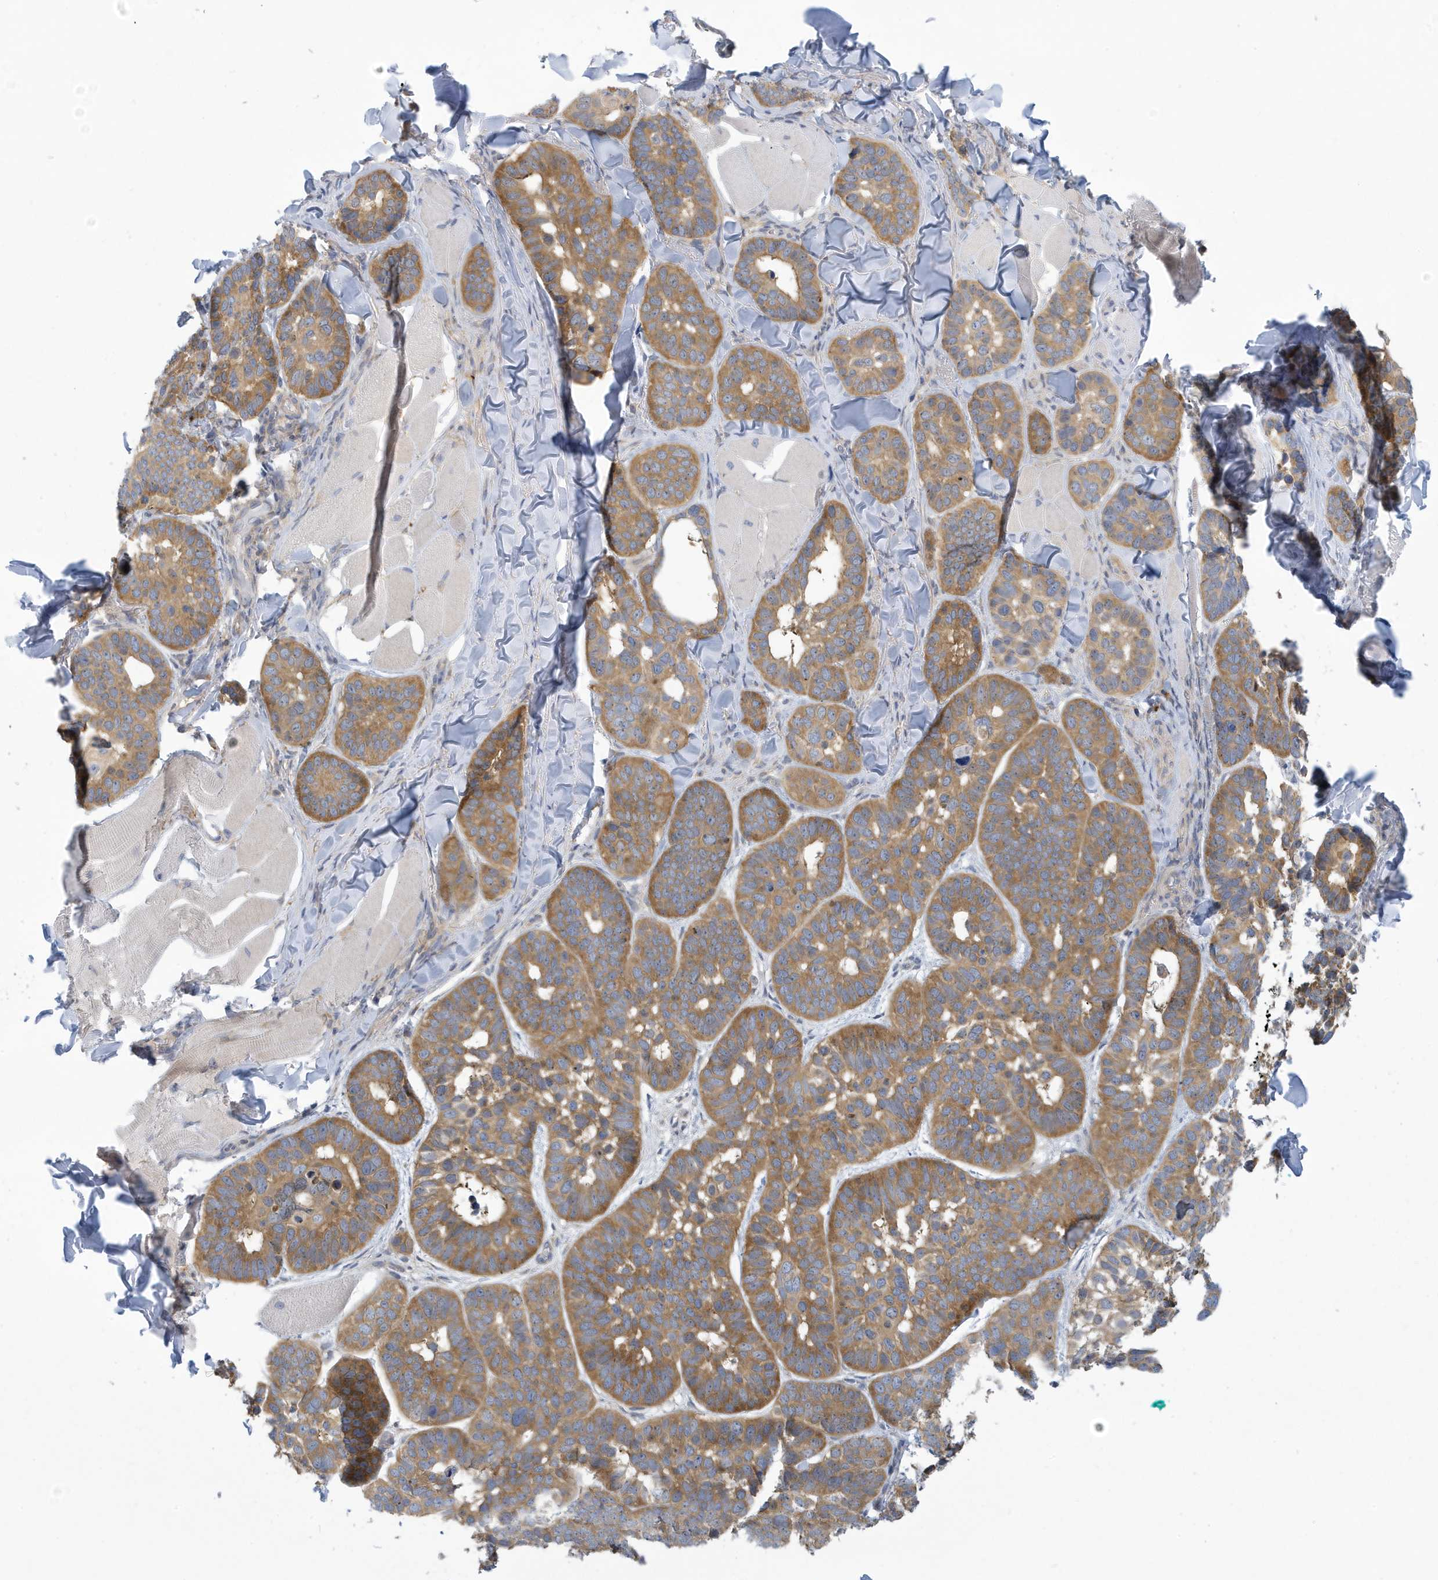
{"staining": {"intensity": "moderate", "quantity": ">75%", "location": "cytoplasmic/membranous"}, "tissue": "skin cancer", "cell_type": "Tumor cells", "image_type": "cancer", "snomed": [{"axis": "morphology", "description": "Basal cell carcinoma"}, {"axis": "topography", "description": "Skin"}], "caption": "Moderate cytoplasmic/membranous protein staining is seen in about >75% of tumor cells in skin cancer (basal cell carcinoma).", "gene": "VTA1", "patient": {"sex": "male", "age": 62}}